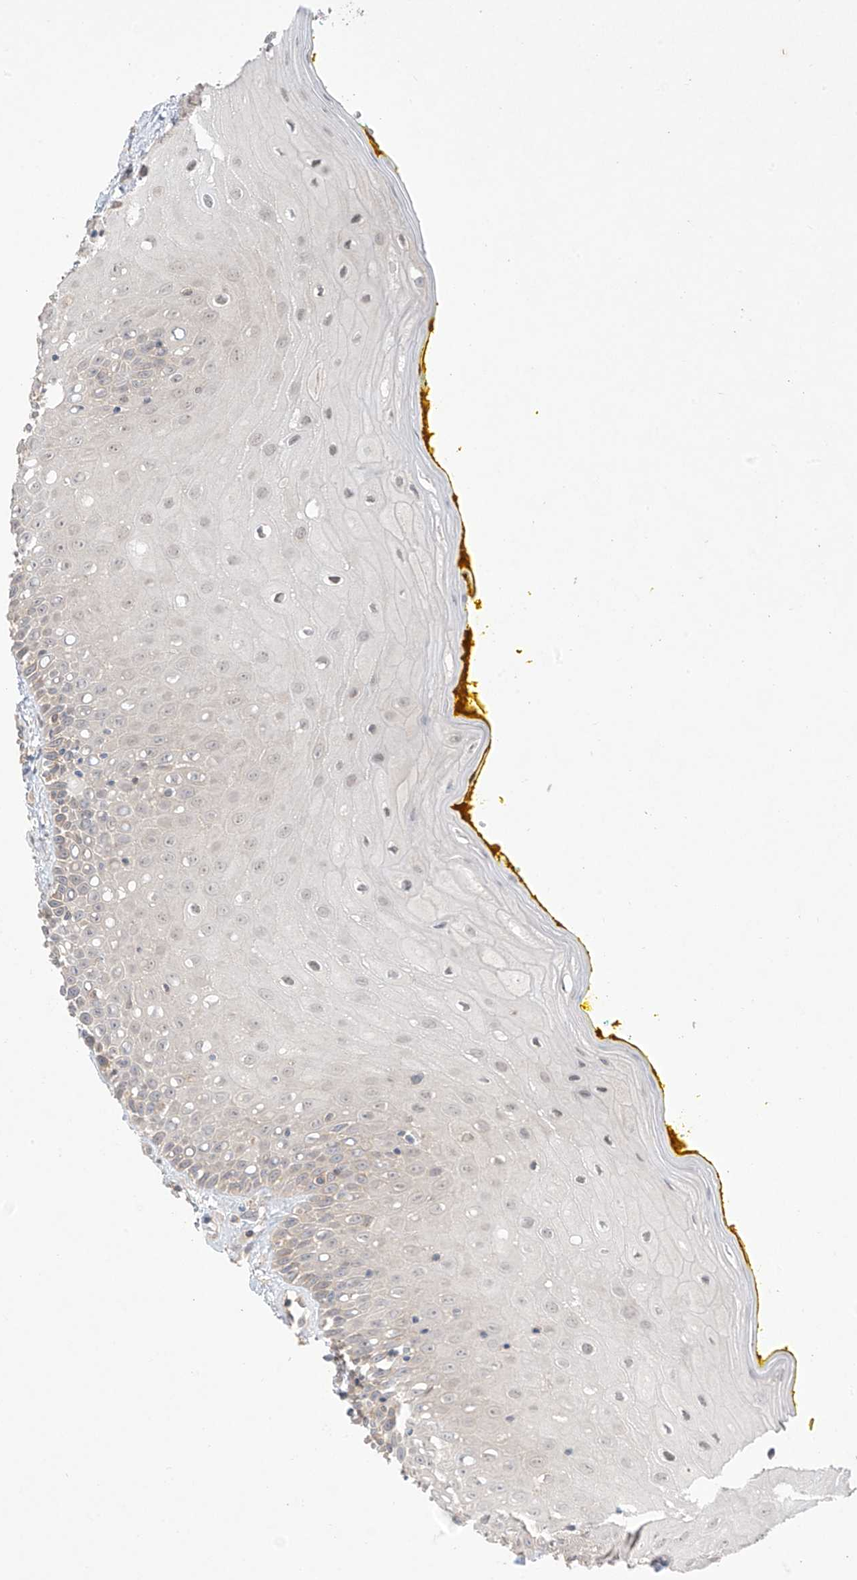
{"staining": {"intensity": "weak", "quantity": "<25%", "location": "cytoplasmic/membranous"}, "tissue": "oral mucosa", "cell_type": "Squamous epithelial cells", "image_type": "normal", "snomed": [{"axis": "morphology", "description": "Normal tissue, NOS"}, {"axis": "morphology", "description": "Squamous cell carcinoma, NOS"}, {"axis": "topography", "description": "Oral tissue"}, {"axis": "topography", "description": "Head-Neck"}], "caption": "An image of human oral mucosa is negative for staining in squamous epithelial cells. (DAB (3,3'-diaminobenzidine) immunohistochemistry with hematoxylin counter stain).", "gene": "ANGEL2", "patient": {"sex": "female", "age": 70}}